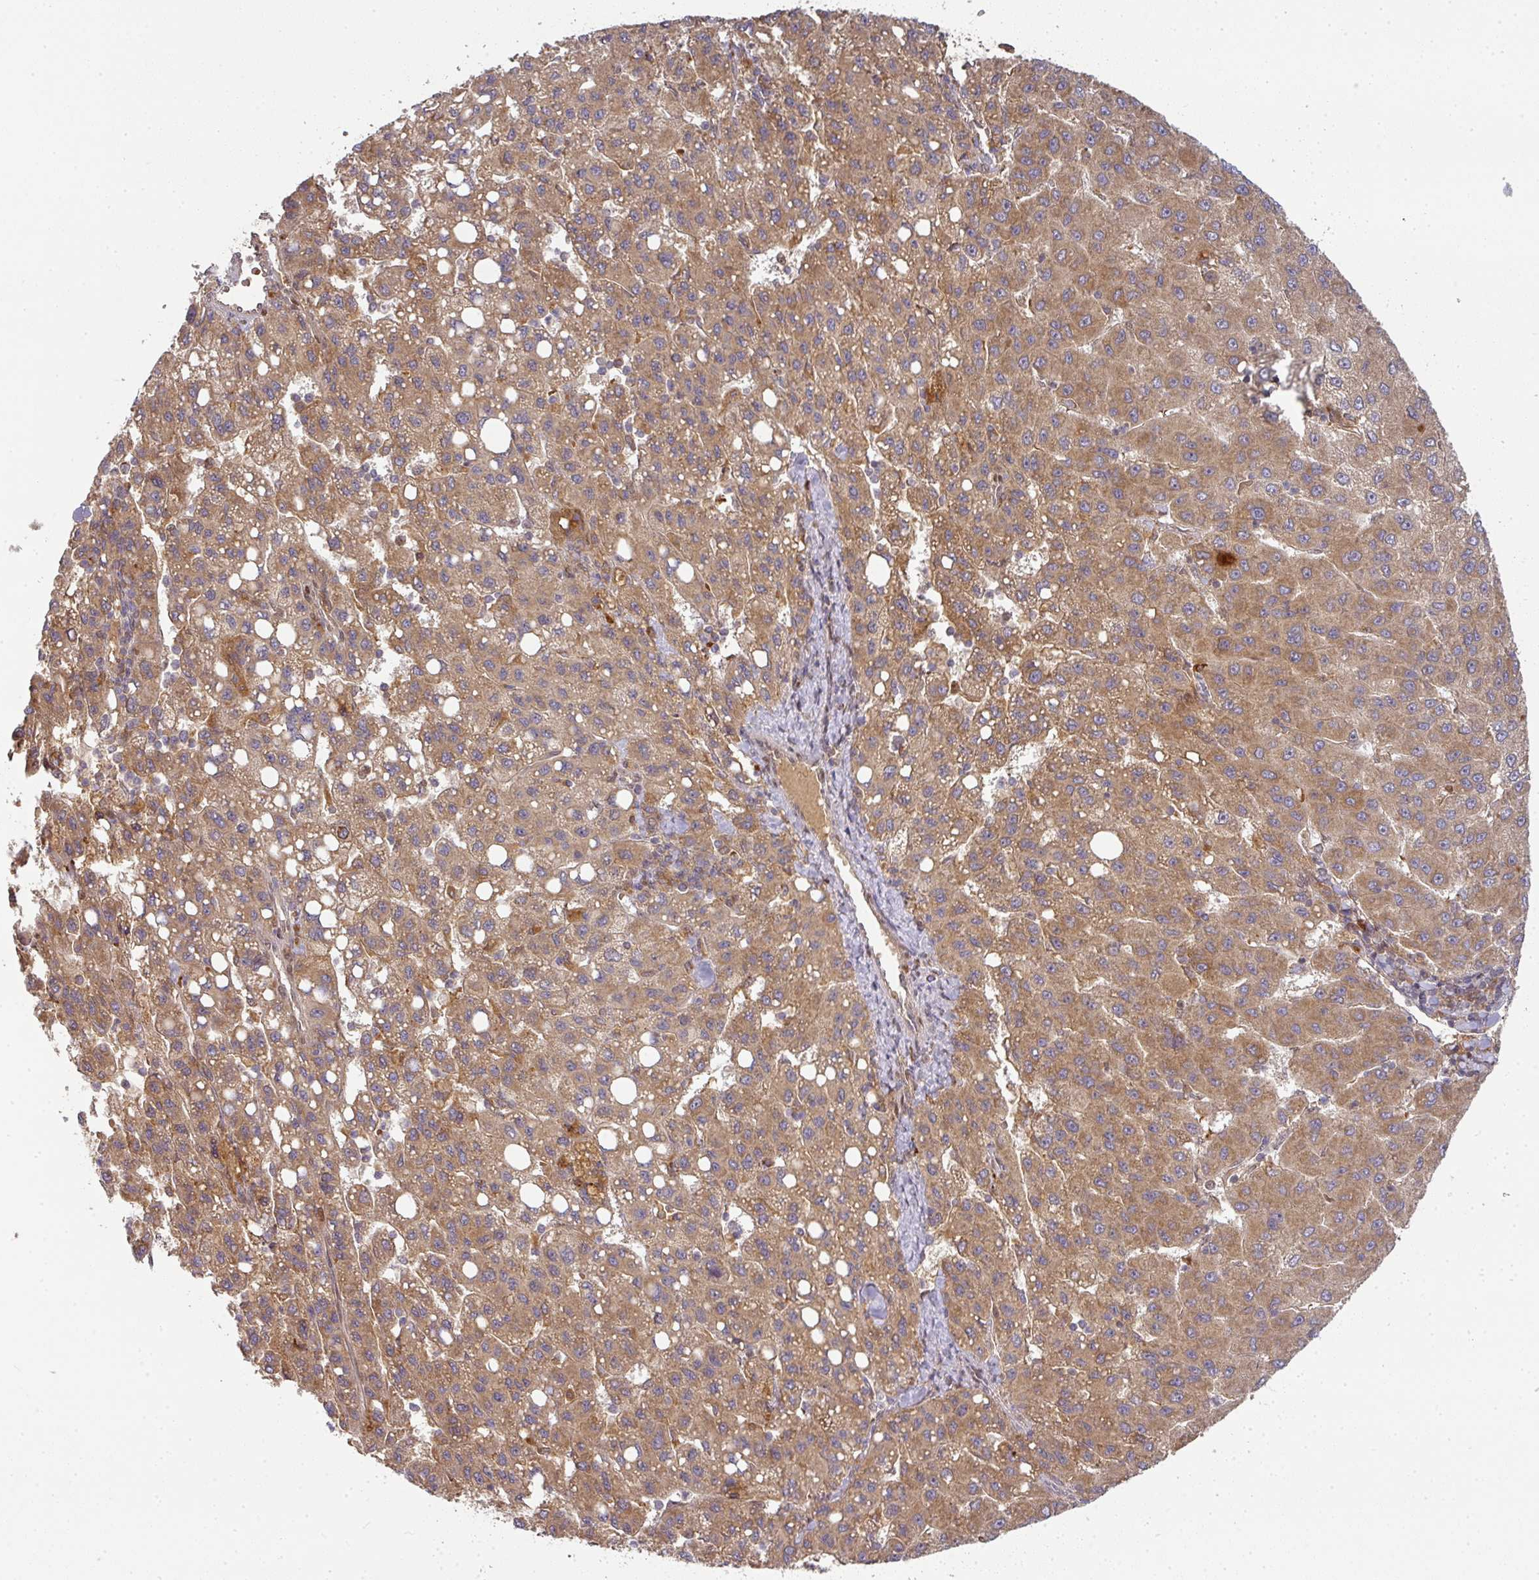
{"staining": {"intensity": "moderate", "quantity": ">75%", "location": "cytoplasmic/membranous"}, "tissue": "liver cancer", "cell_type": "Tumor cells", "image_type": "cancer", "snomed": [{"axis": "morphology", "description": "Carcinoma, Hepatocellular, NOS"}, {"axis": "topography", "description": "Liver"}], "caption": "Human hepatocellular carcinoma (liver) stained with a protein marker demonstrates moderate staining in tumor cells.", "gene": "MALSU1", "patient": {"sex": "female", "age": 82}}